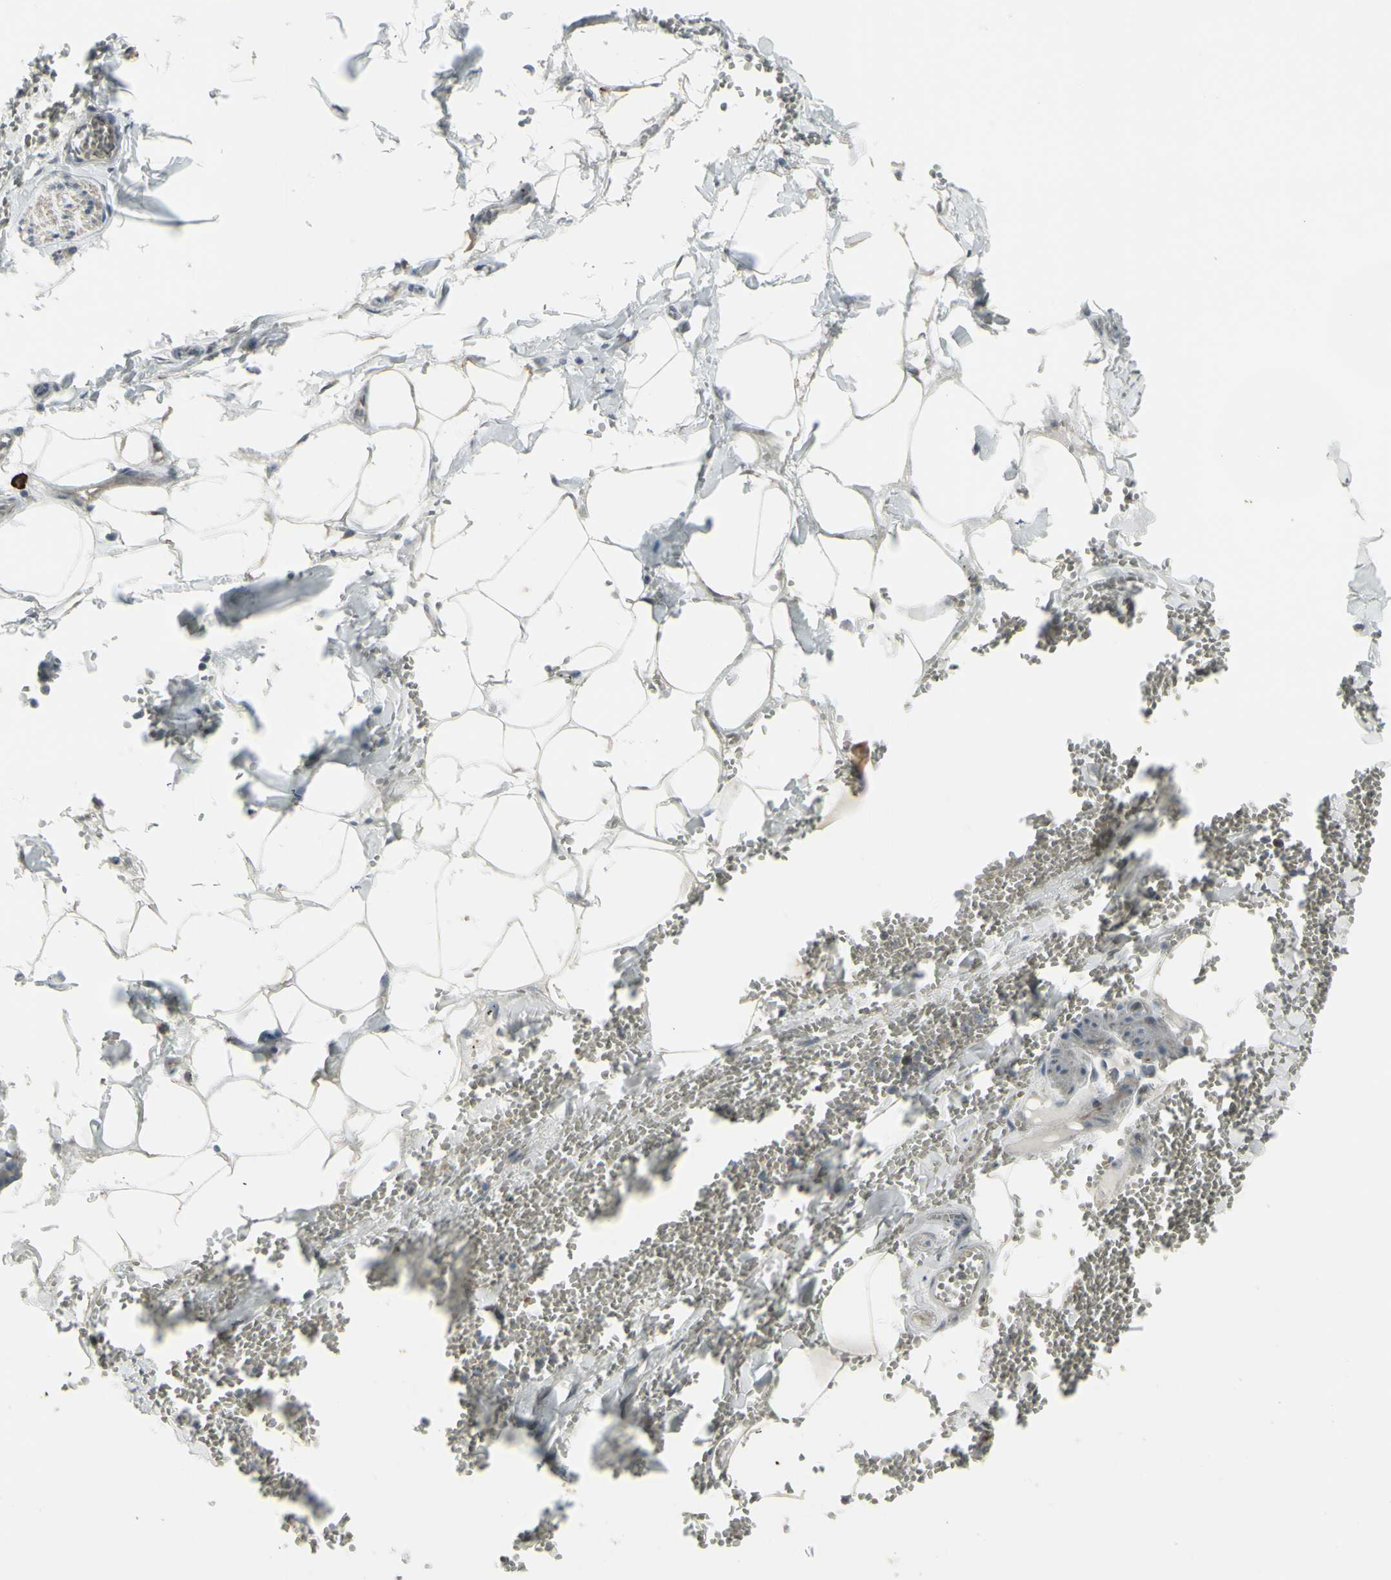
{"staining": {"intensity": "negative", "quantity": "none", "location": "none"}, "tissue": "adipose tissue", "cell_type": "Adipocytes", "image_type": "normal", "snomed": [{"axis": "morphology", "description": "Normal tissue, NOS"}, {"axis": "topography", "description": "Adipose tissue"}, {"axis": "topography", "description": "Peripheral nerve tissue"}], "caption": "Benign adipose tissue was stained to show a protein in brown. There is no significant staining in adipocytes. (IHC, brightfield microscopy, high magnification).", "gene": "GRAMD1B", "patient": {"sex": "male", "age": 52}}